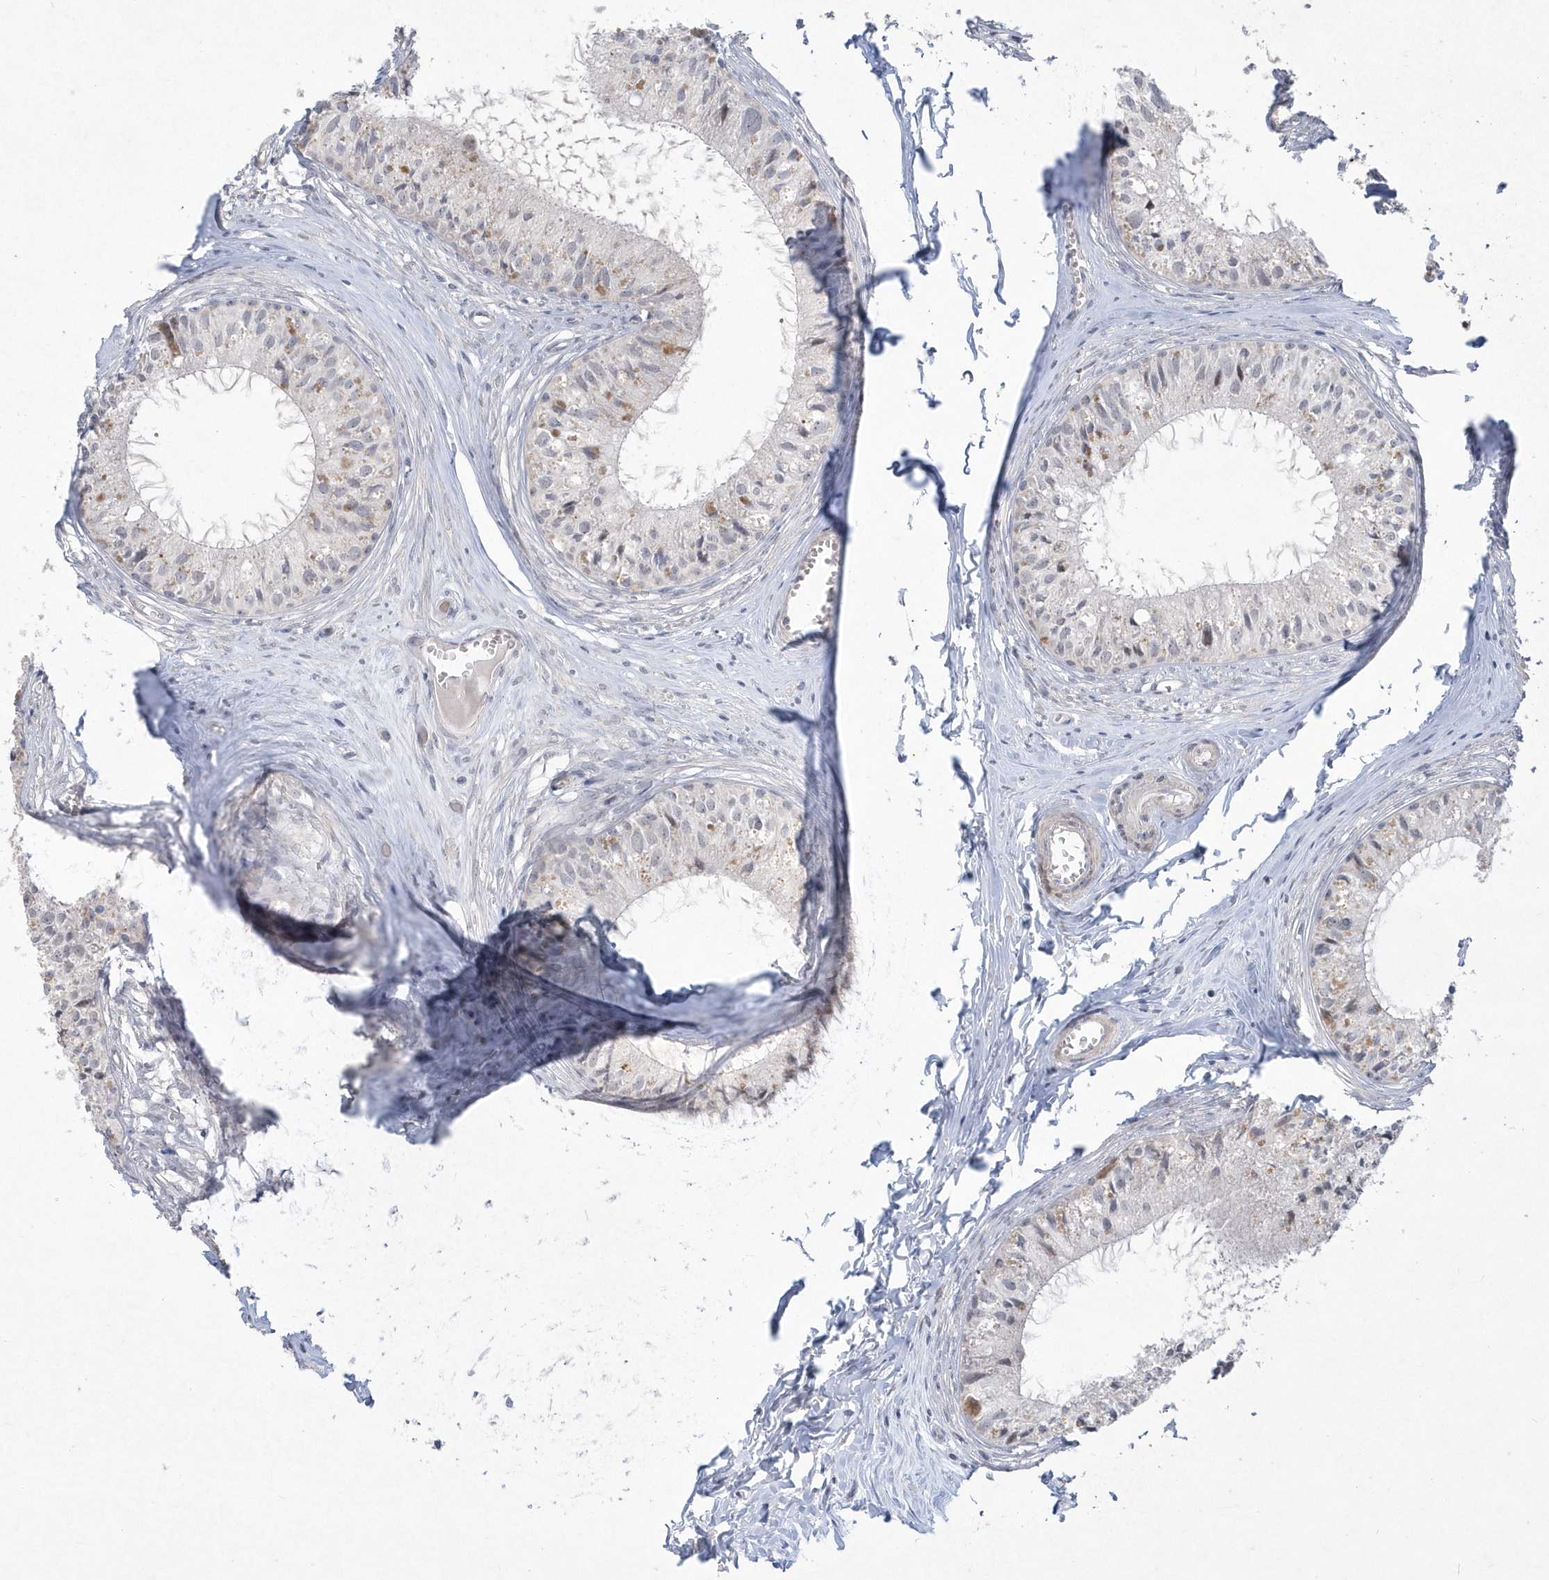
{"staining": {"intensity": "weak", "quantity": "<25%", "location": "cytoplasmic/membranous,nuclear"}, "tissue": "epididymis", "cell_type": "Glandular cells", "image_type": "normal", "snomed": [{"axis": "morphology", "description": "Normal tissue, NOS"}, {"axis": "topography", "description": "Epididymis"}], "caption": "Glandular cells show no significant protein staining in benign epididymis.", "gene": "TSPEAR", "patient": {"sex": "male", "age": 36}}